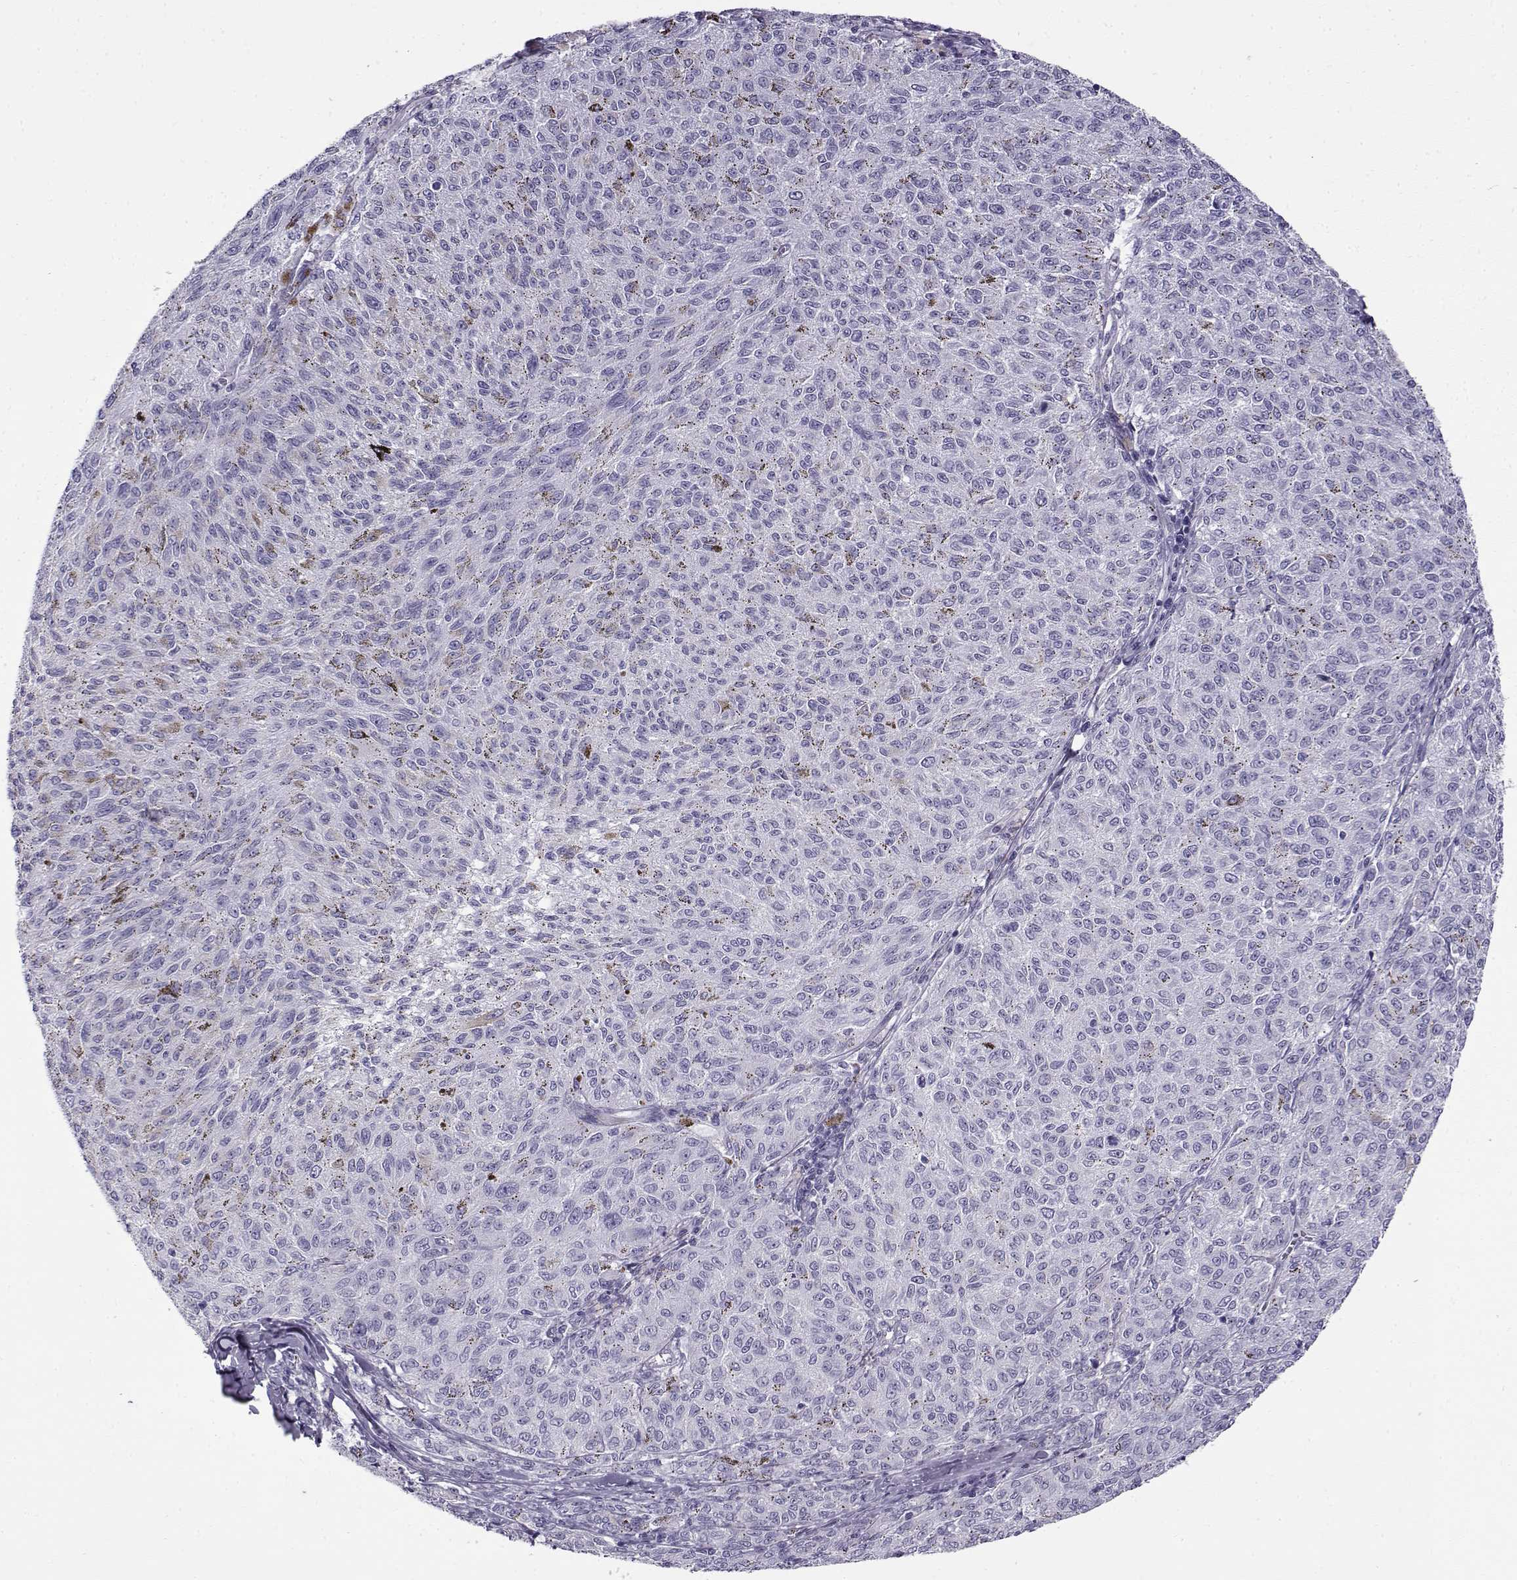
{"staining": {"intensity": "negative", "quantity": "none", "location": "none"}, "tissue": "melanoma", "cell_type": "Tumor cells", "image_type": "cancer", "snomed": [{"axis": "morphology", "description": "Malignant melanoma, NOS"}, {"axis": "topography", "description": "Skin"}], "caption": "High power microscopy photomicrograph of an immunohistochemistry (IHC) image of melanoma, revealing no significant staining in tumor cells.", "gene": "GTSF1L", "patient": {"sex": "female", "age": 72}}